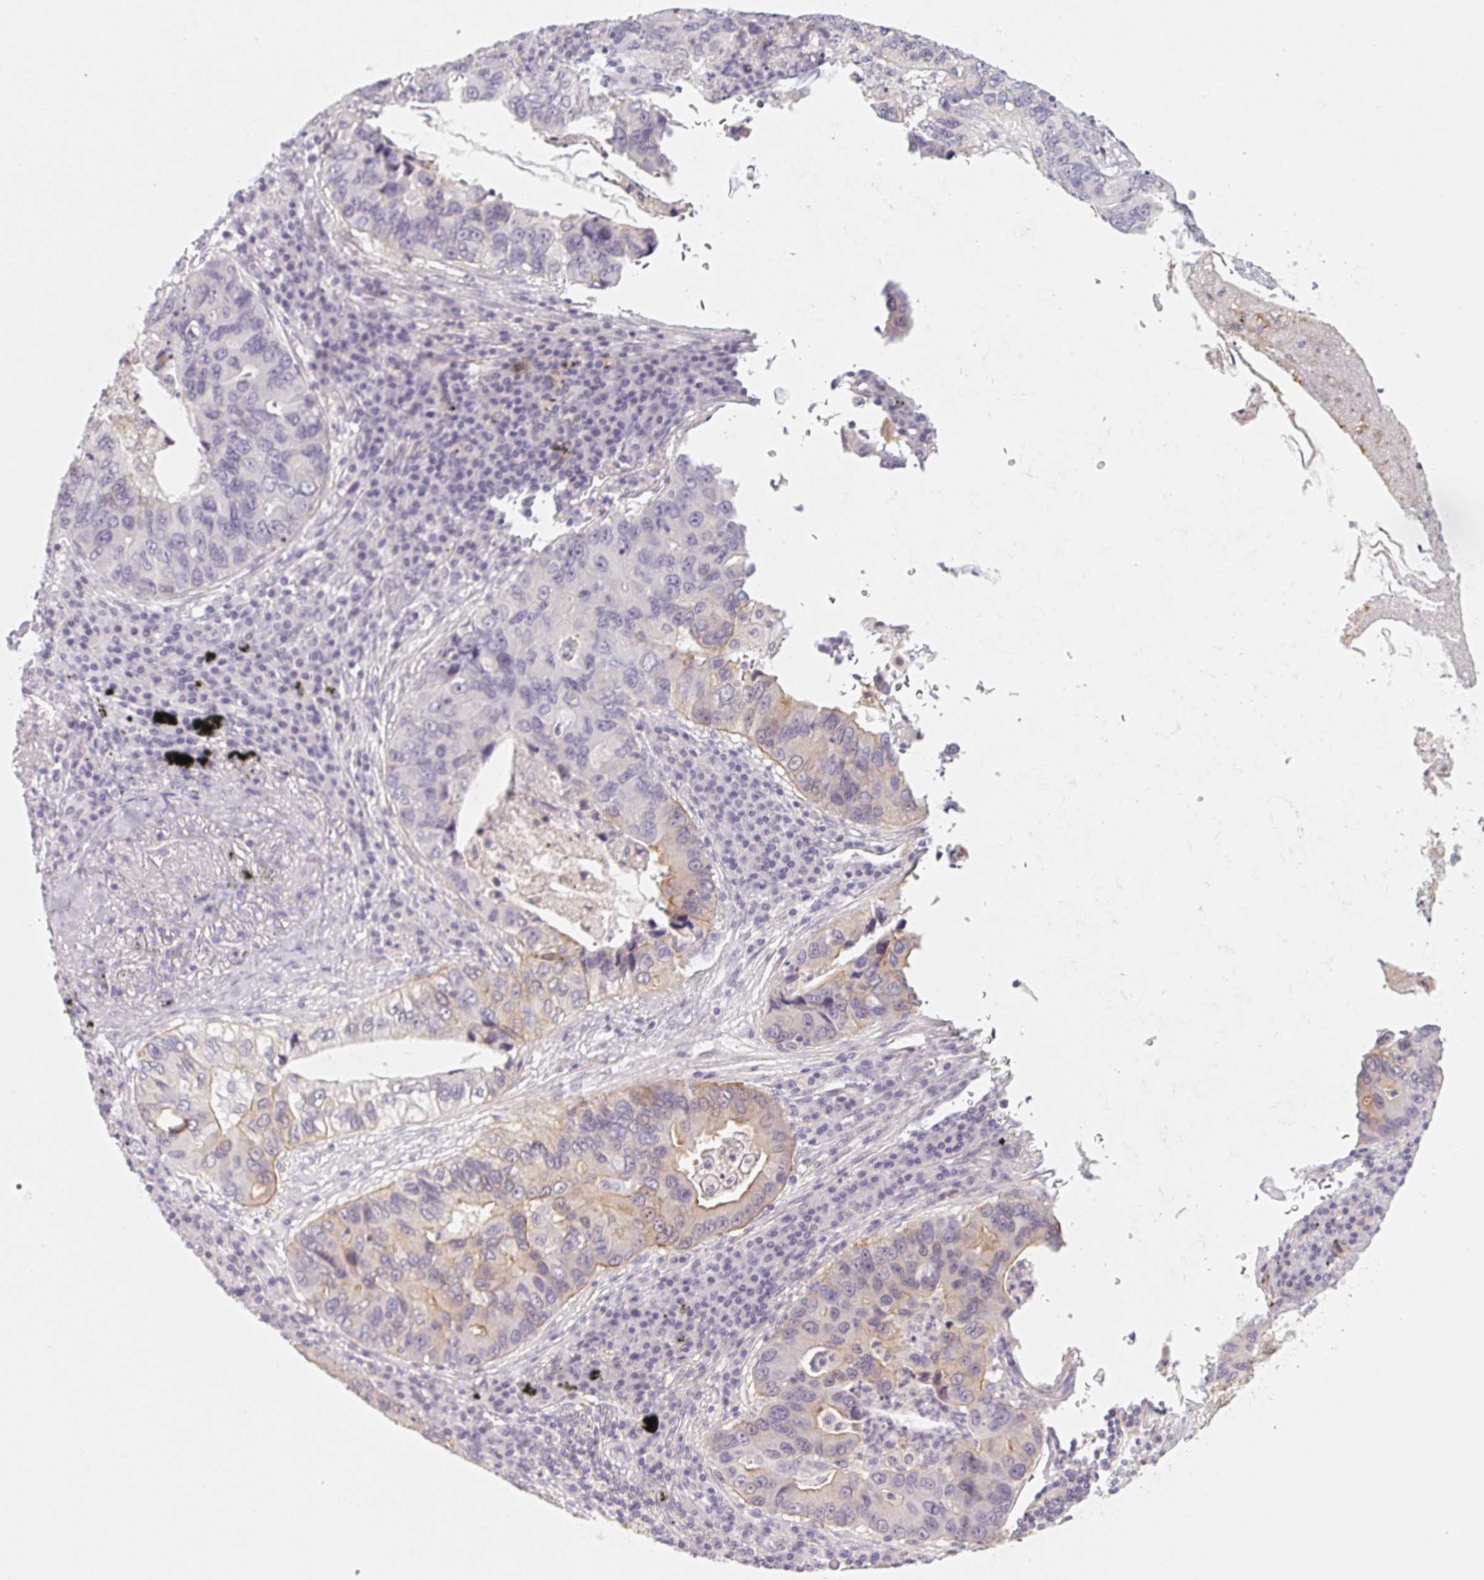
{"staining": {"intensity": "weak", "quantity": "<25%", "location": "cytoplasmic/membranous"}, "tissue": "lung cancer", "cell_type": "Tumor cells", "image_type": "cancer", "snomed": [{"axis": "morphology", "description": "Adenocarcinoma, NOS"}, {"axis": "morphology", "description": "Adenocarcinoma, metastatic, NOS"}, {"axis": "topography", "description": "Lymph node"}, {"axis": "topography", "description": "Lung"}], "caption": "There is no significant staining in tumor cells of metastatic adenocarcinoma (lung).", "gene": "LRRC23", "patient": {"sex": "female", "age": 54}}